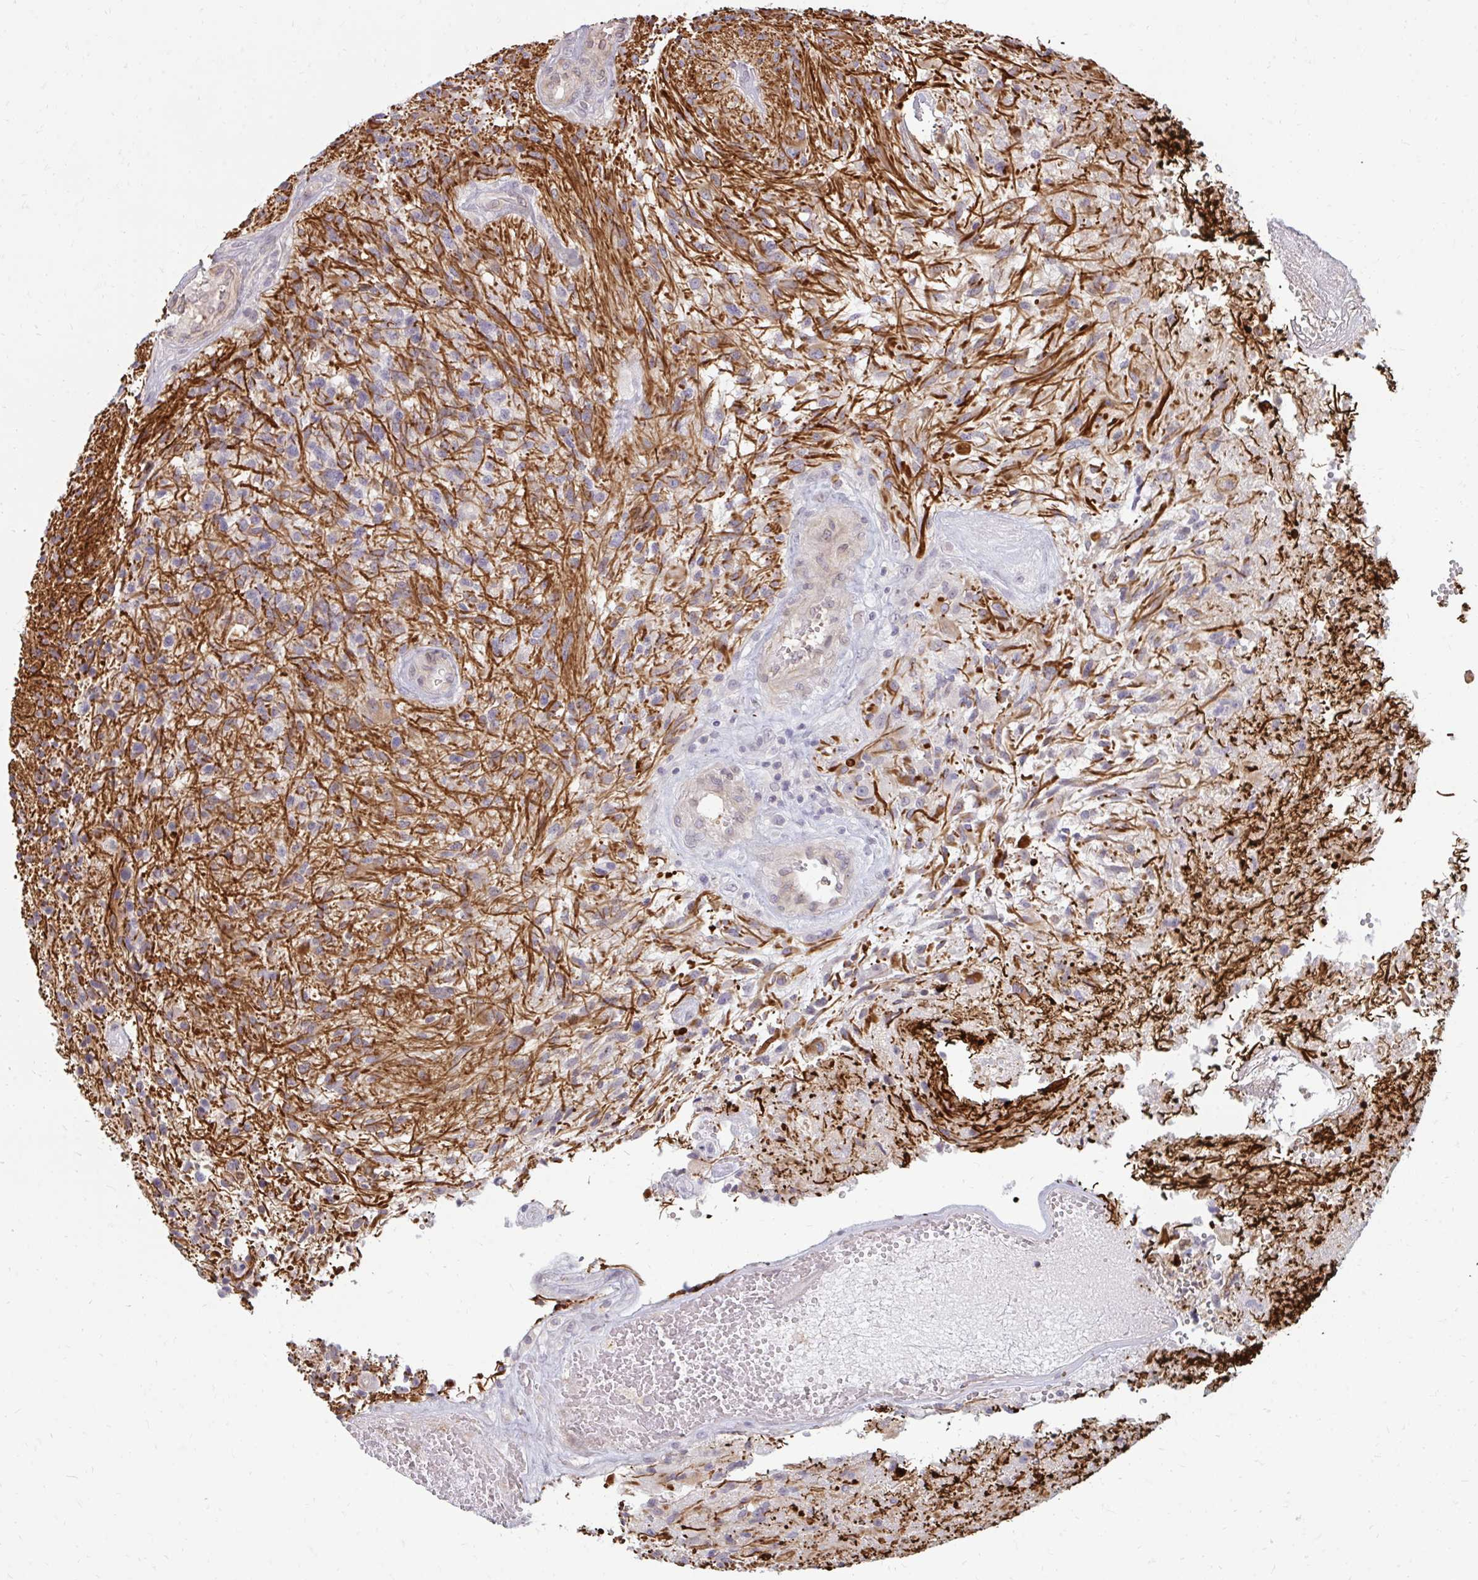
{"staining": {"intensity": "negative", "quantity": "none", "location": "none"}, "tissue": "glioma", "cell_type": "Tumor cells", "image_type": "cancer", "snomed": [{"axis": "morphology", "description": "Glioma, malignant, High grade"}, {"axis": "topography", "description": "Brain"}], "caption": "Glioma stained for a protein using immunohistochemistry shows no expression tumor cells.", "gene": "GPC5", "patient": {"sex": "male", "age": 56}}